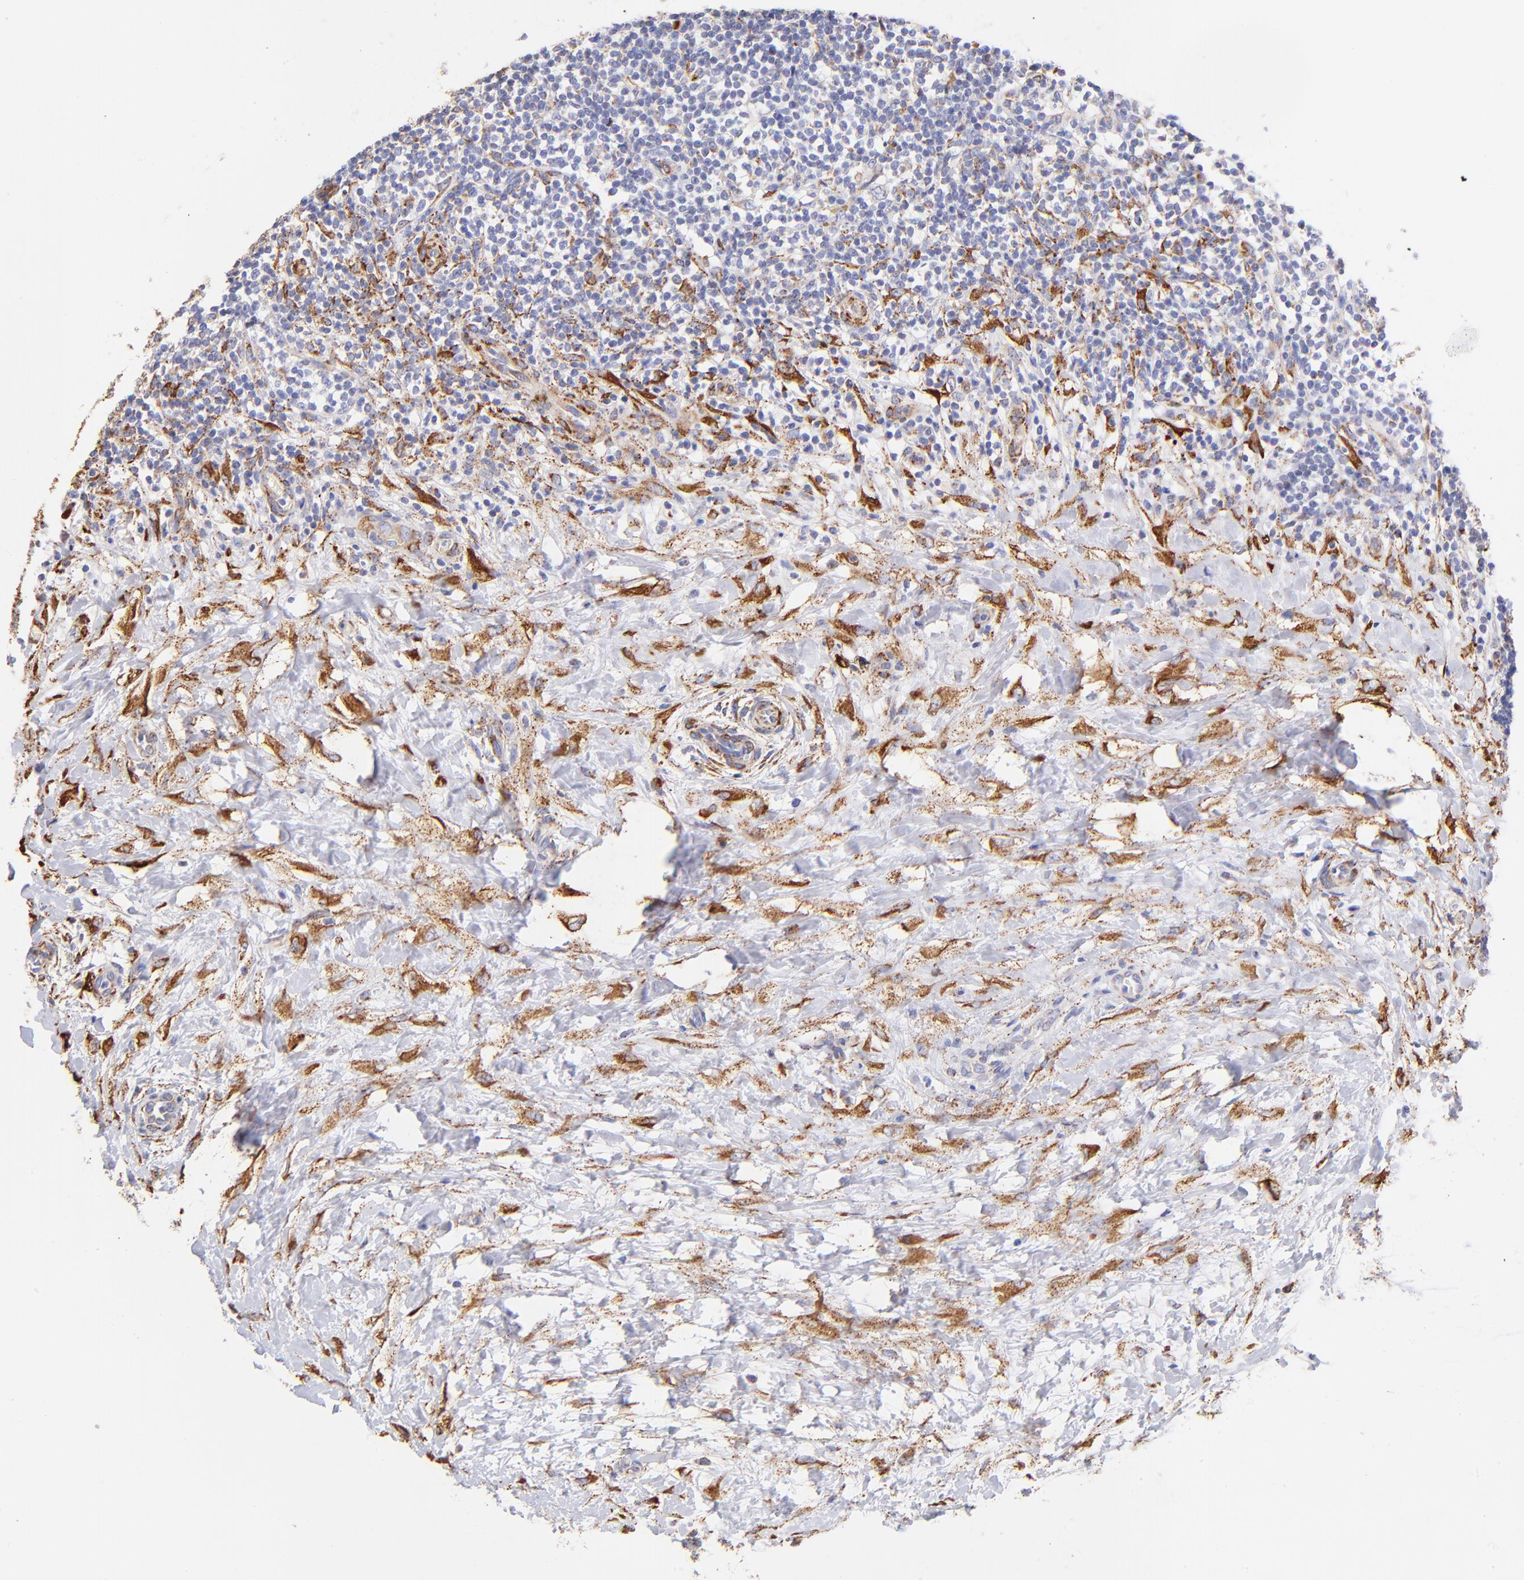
{"staining": {"intensity": "negative", "quantity": "none", "location": "none"}, "tissue": "lymphoma", "cell_type": "Tumor cells", "image_type": "cancer", "snomed": [{"axis": "morphology", "description": "Malignant lymphoma, non-Hodgkin's type, Low grade"}, {"axis": "topography", "description": "Lymph node"}], "caption": "This is an IHC micrograph of malignant lymphoma, non-Hodgkin's type (low-grade). There is no staining in tumor cells.", "gene": "SPARC", "patient": {"sex": "female", "age": 76}}